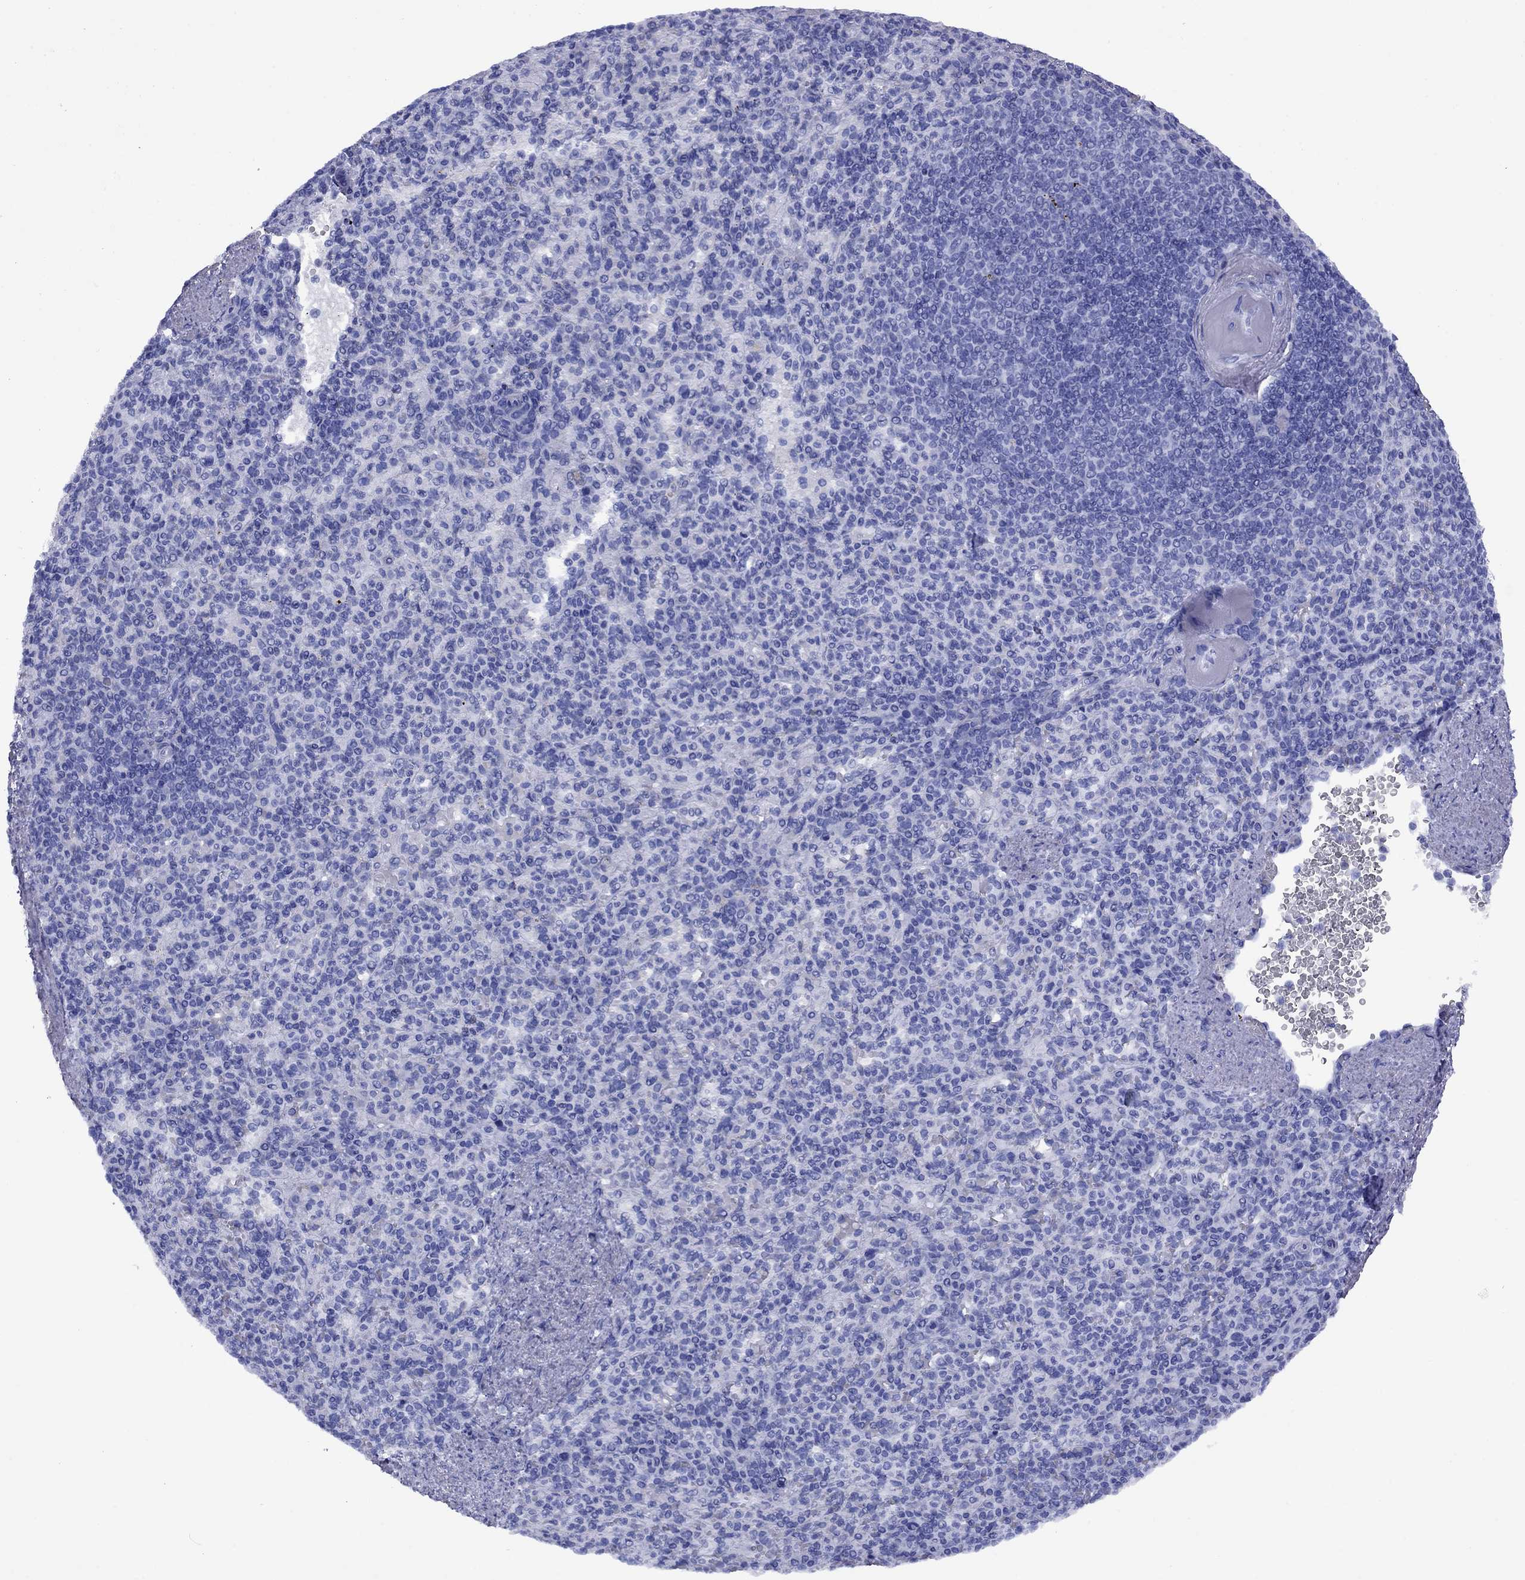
{"staining": {"intensity": "negative", "quantity": "none", "location": "none"}, "tissue": "spleen", "cell_type": "Cells in red pulp", "image_type": "normal", "snomed": [{"axis": "morphology", "description": "Normal tissue, NOS"}, {"axis": "topography", "description": "Spleen"}], "caption": "The histopathology image displays no staining of cells in red pulp in normal spleen. (Brightfield microscopy of DAB (3,3'-diaminobenzidine) immunohistochemistry at high magnification).", "gene": "APOA2", "patient": {"sex": "female", "age": 74}}